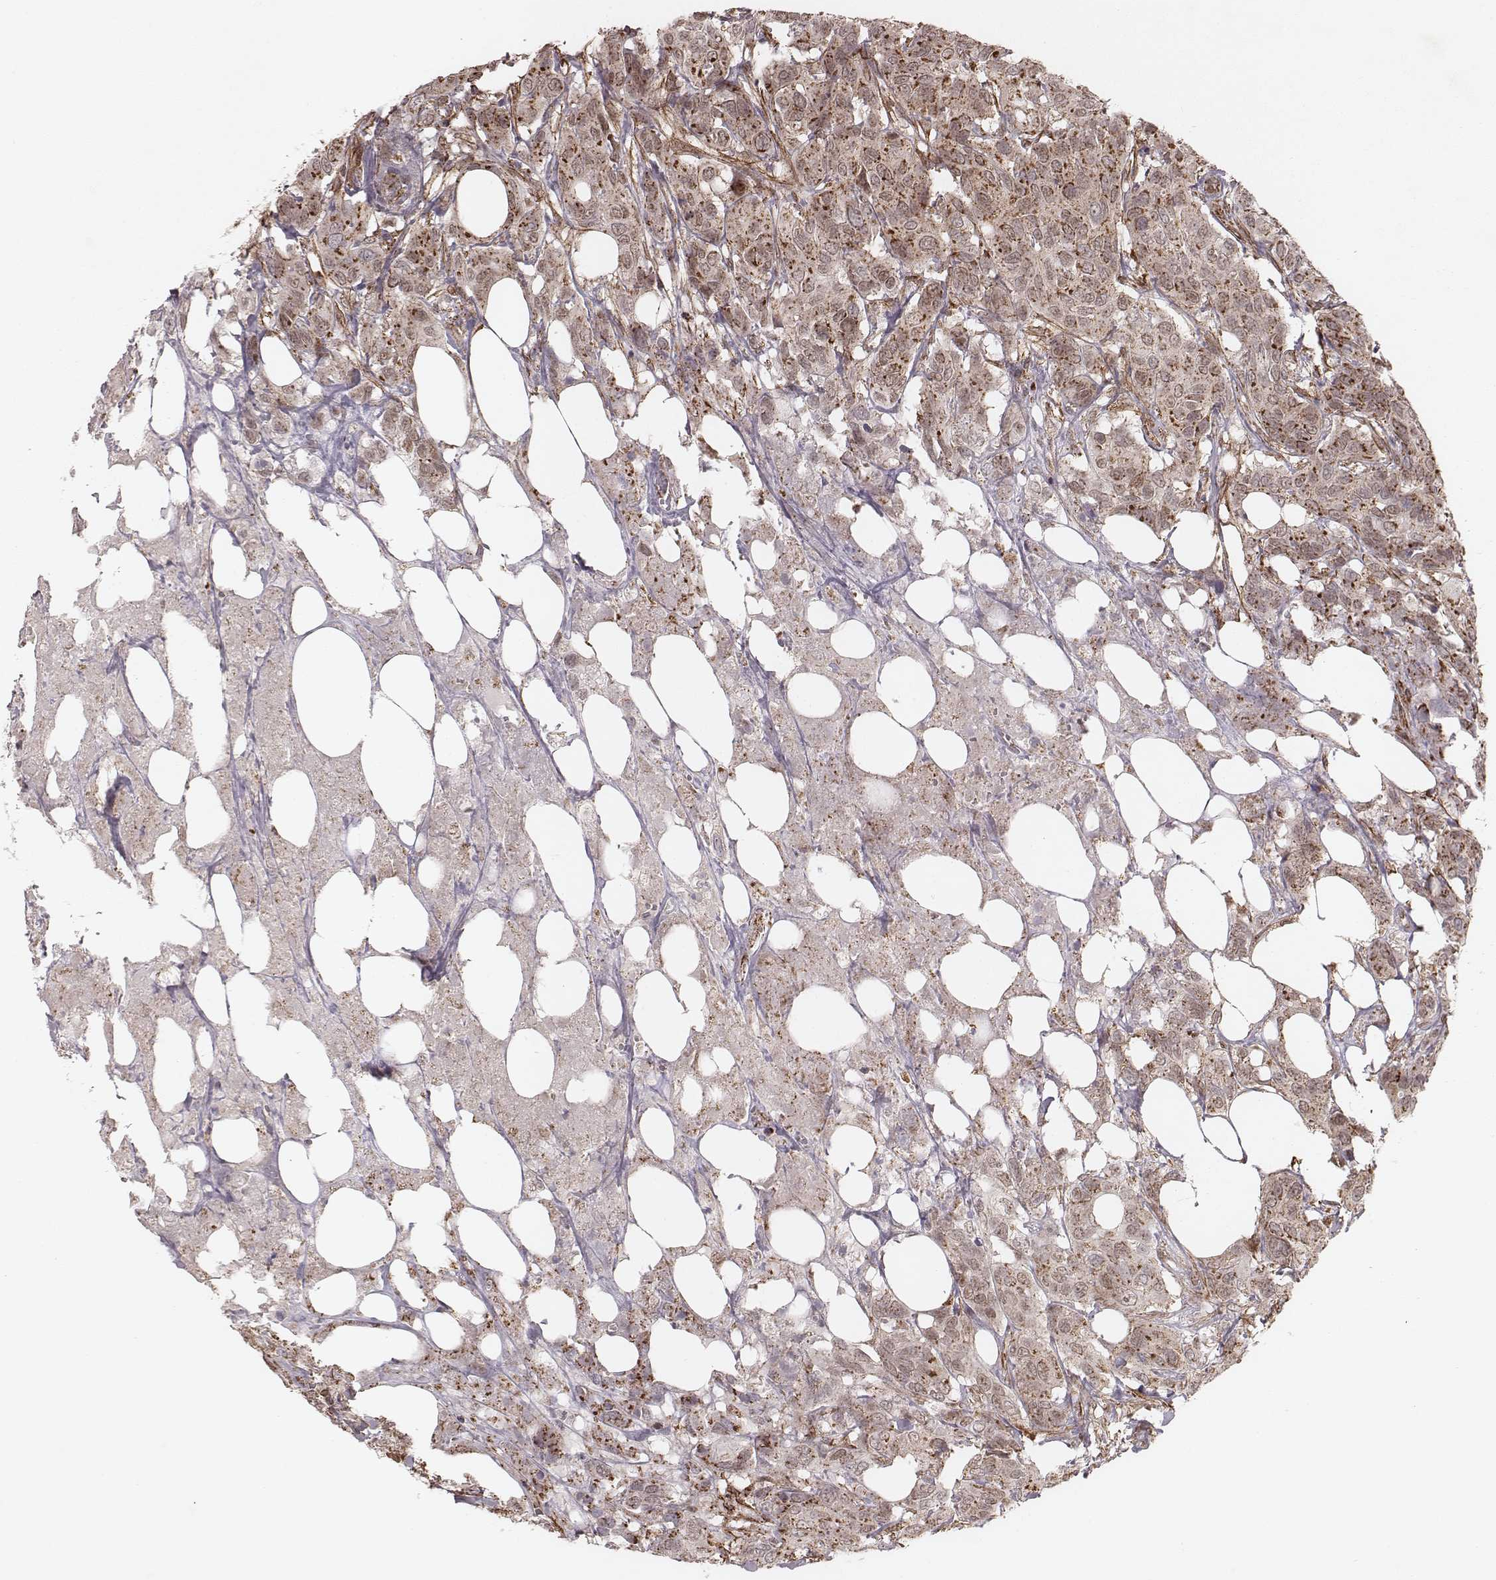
{"staining": {"intensity": "weak", "quantity": ">75%", "location": "cytoplasmic/membranous"}, "tissue": "urothelial cancer", "cell_type": "Tumor cells", "image_type": "cancer", "snomed": [{"axis": "morphology", "description": "Urothelial carcinoma, NOS"}, {"axis": "morphology", "description": "Urothelial carcinoma, High grade"}, {"axis": "topography", "description": "Urinary bladder"}], "caption": "There is low levels of weak cytoplasmic/membranous expression in tumor cells of urothelial cancer, as demonstrated by immunohistochemical staining (brown color).", "gene": "NDUFA7", "patient": {"sex": "male", "age": 63}}